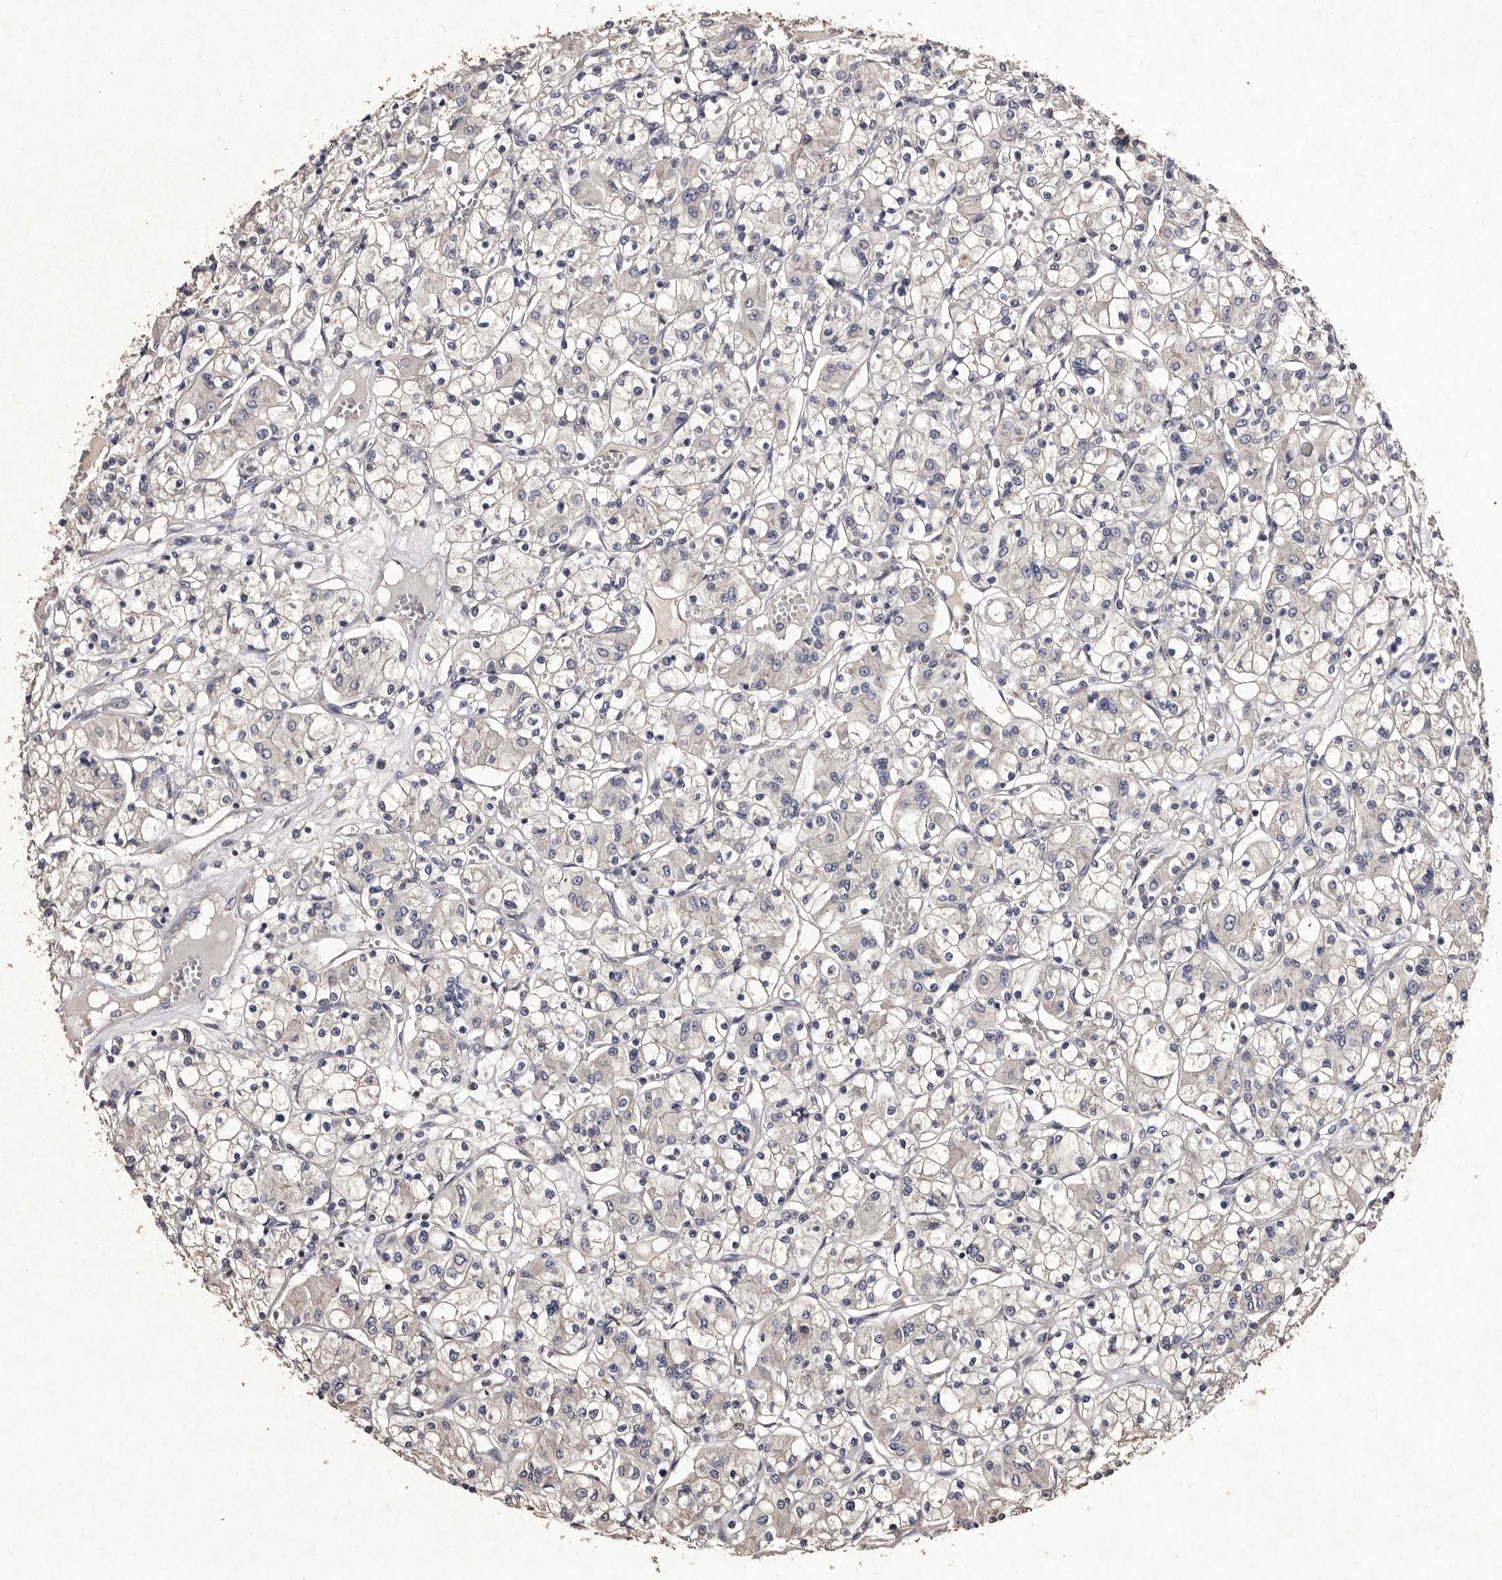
{"staining": {"intensity": "negative", "quantity": "none", "location": "none"}, "tissue": "renal cancer", "cell_type": "Tumor cells", "image_type": "cancer", "snomed": [{"axis": "morphology", "description": "Adenocarcinoma, NOS"}, {"axis": "topography", "description": "Kidney"}], "caption": "The immunohistochemistry (IHC) micrograph has no significant staining in tumor cells of renal adenocarcinoma tissue.", "gene": "TFB1M", "patient": {"sex": "female", "age": 59}}